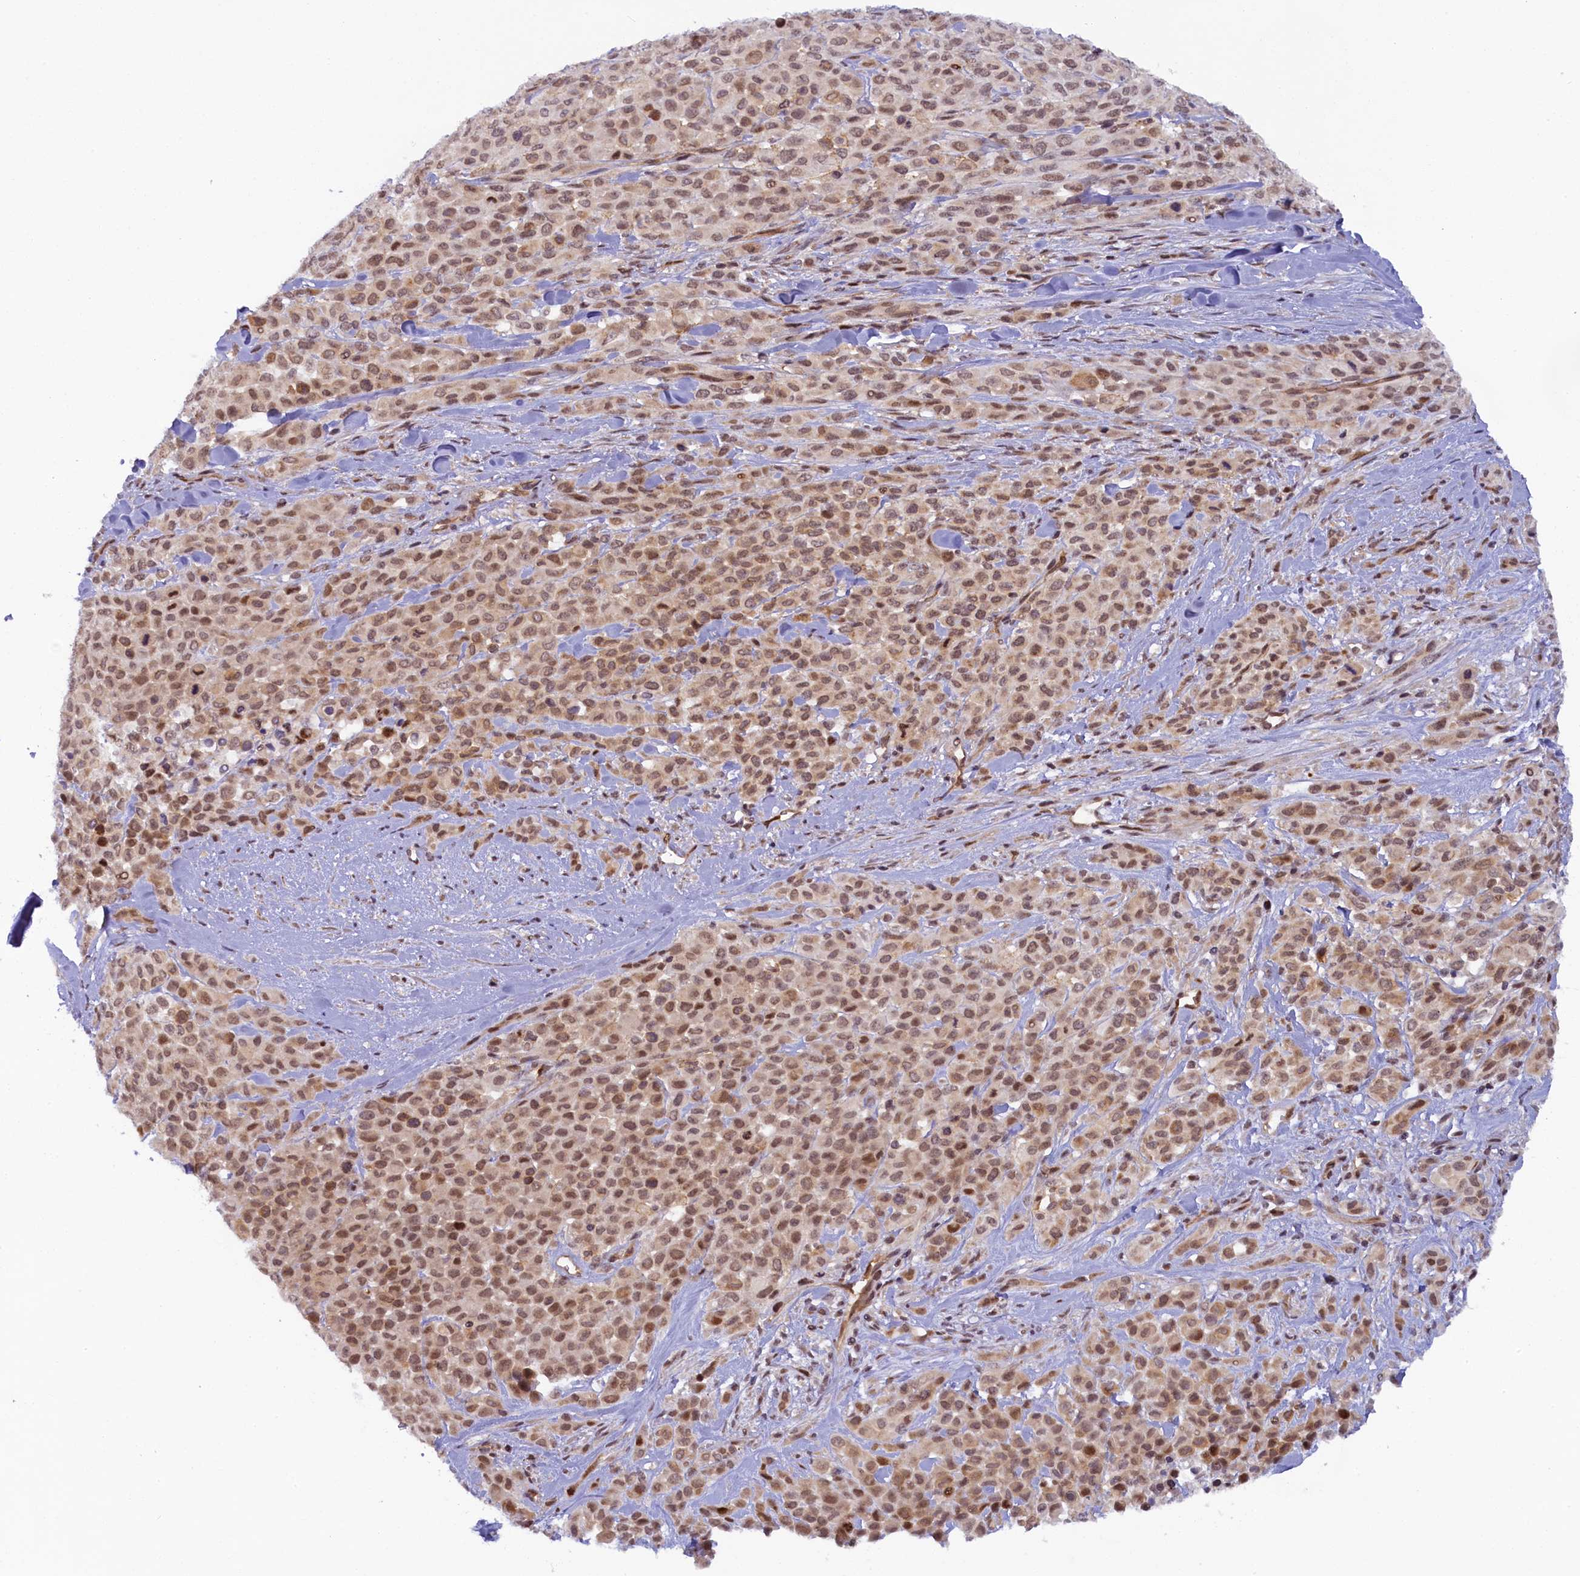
{"staining": {"intensity": "moderate", "quantity": ">75%", "location": "nuclear"}, "tissue": "melanoma", "cell_type": "Tumor cells", "image_type": "cancer", "snomed": [{"axis": "morphology", "description": "Malignant melanoma, Metastatic site"}, {"axis": "topography", "description": "Skin"}], "caption": "Protein staining demonstrates moderate nuclear staining in about >75% of tumor cells in malignant melanoma (metastatic site).", "gene": "FCHO1", "patient": {"sex": "female", "age": 81}}